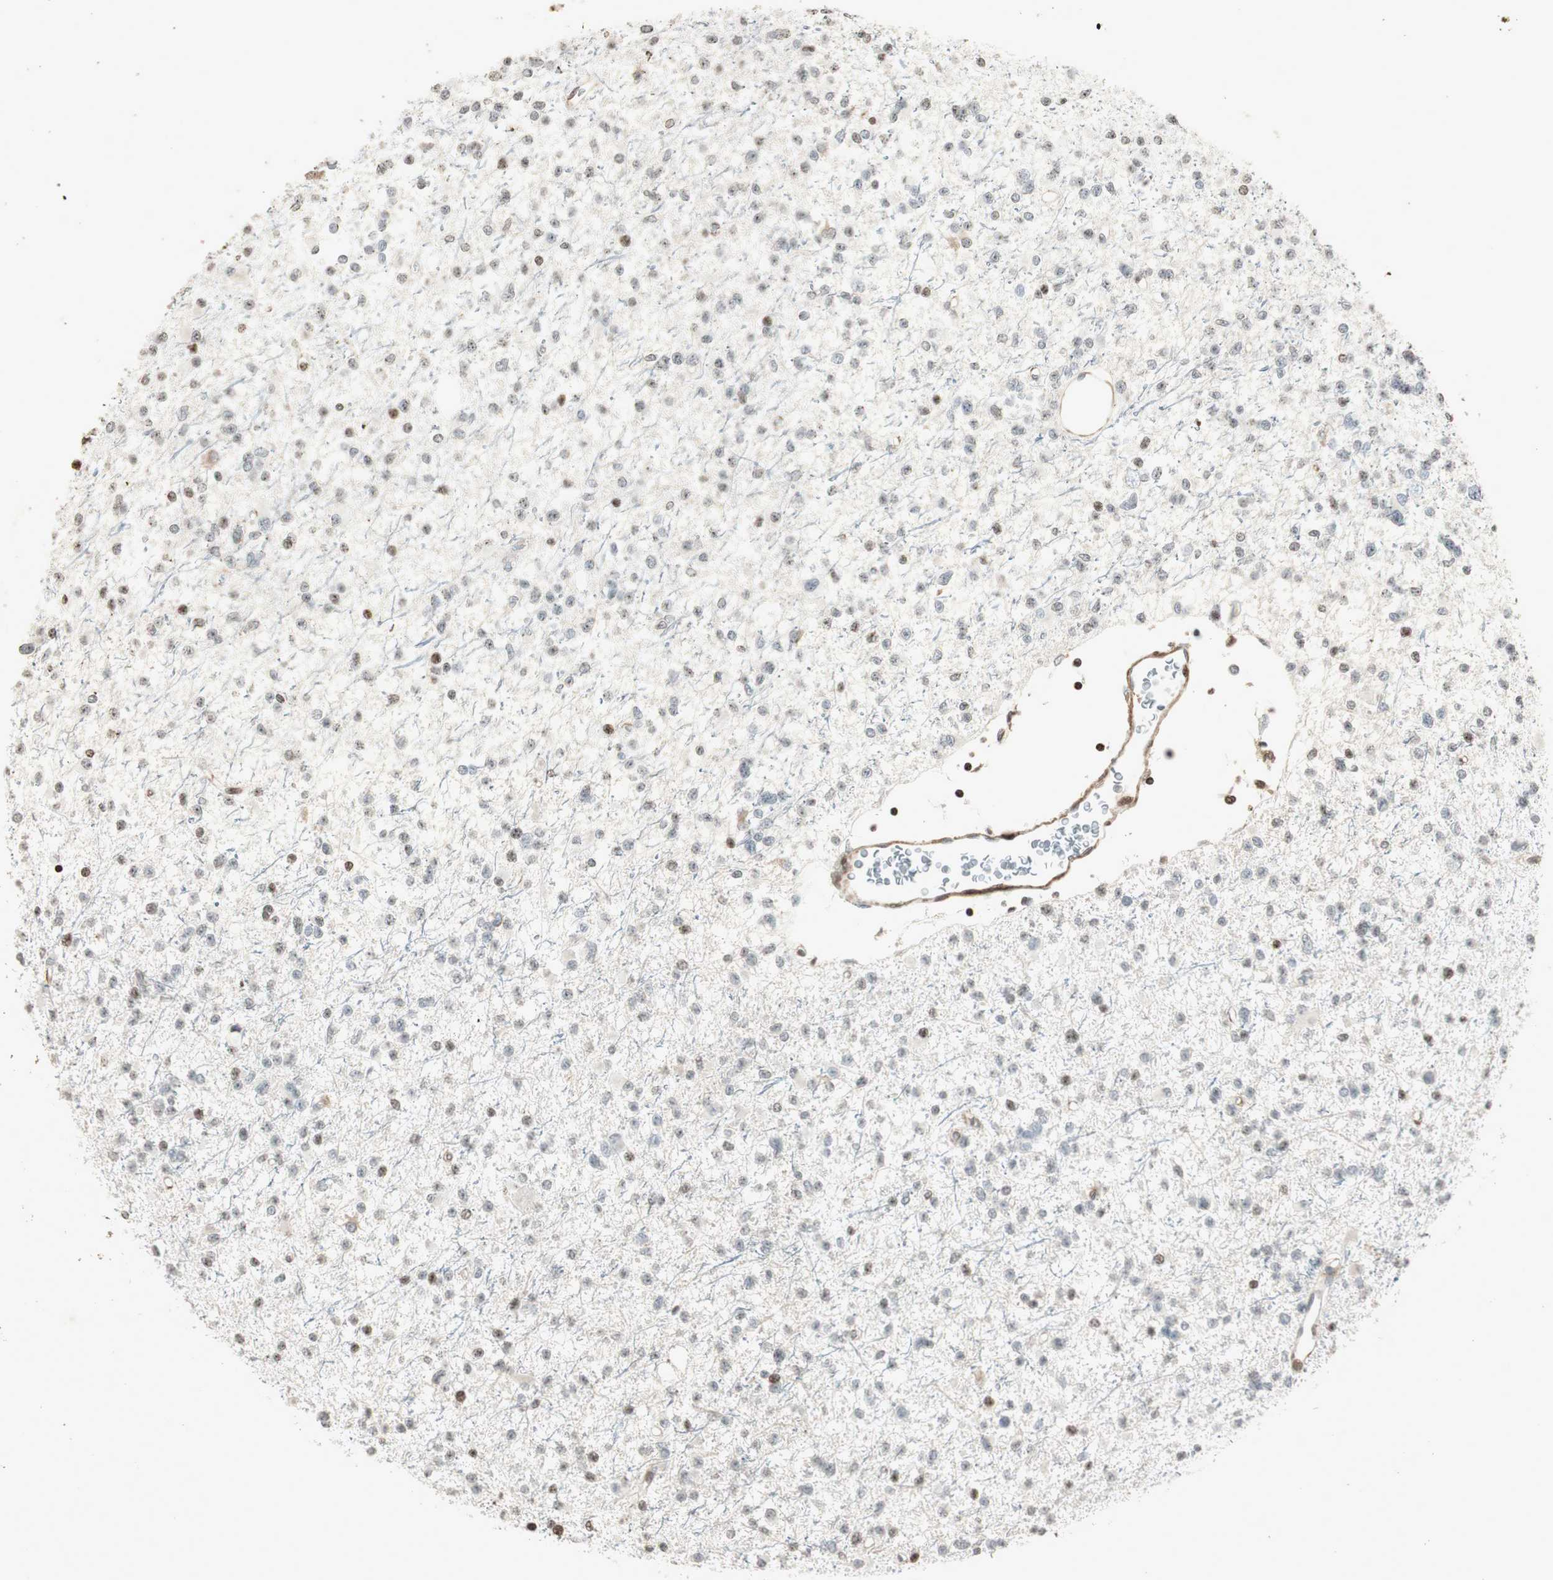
{"staining": {"intensity": "weak", "quantity": "25%-75%", "location": "nuclear"}, "tissue": "glioma", "cell_type": "Tumor cells", "image_type": "cancer", "snomed": [{"axis": "morphology", "description": "Glioma, malignant, Low grade"}, {"axis": "topography", "description": "Brain"}], "caption": "This image displays immunohistochemistry (IHC) staining of malignant glioma (low-grade), with low weak nuclear expression in approximately 25%-75% of tumor cells.", "gene": "PRKG1", "patient": {"sex": "female", "age": 22}}